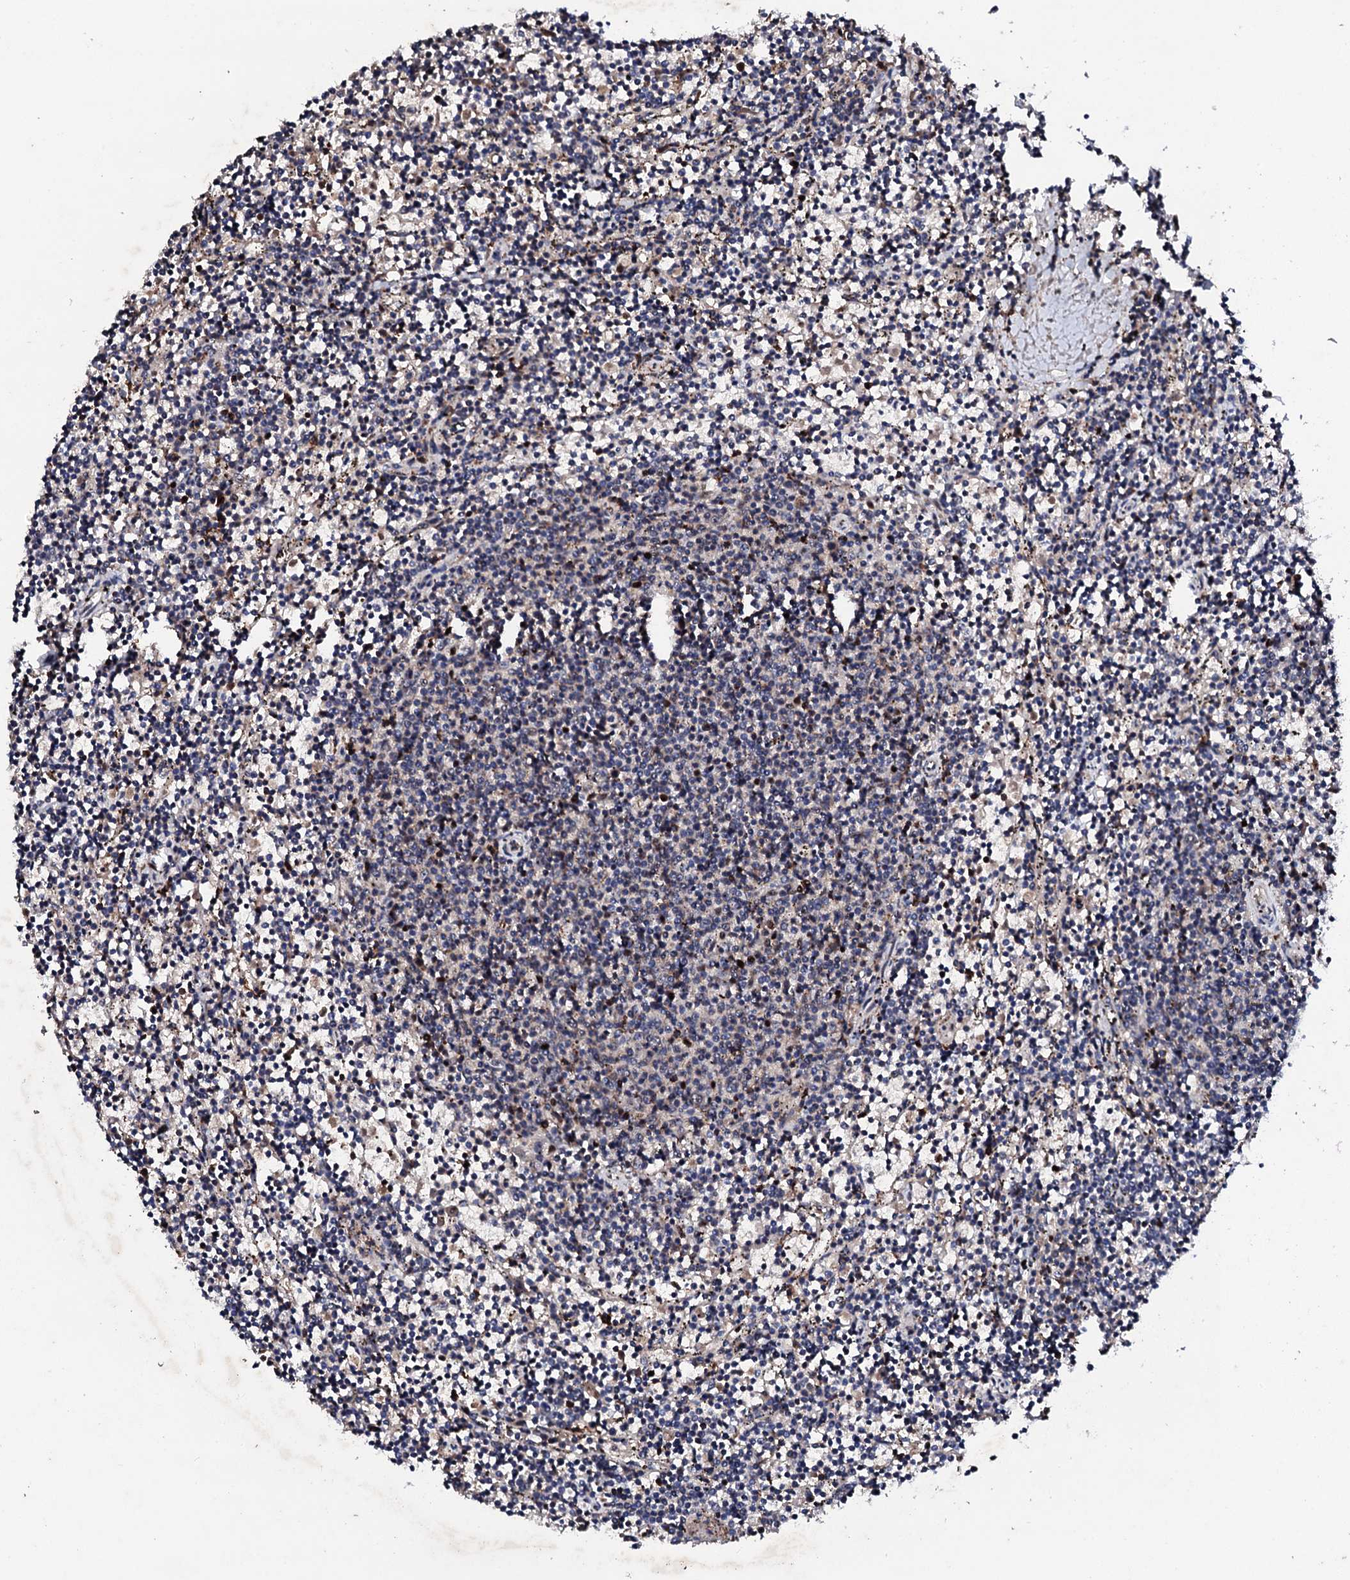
{"staining": {"intensity": "weak", "quantity": "<25%", "location": "cytoplasmic/membranous"}, "tissue": "lymphoma", "cell_type": "Tumor cells", "image_type": "cancer", "snomed": [{"axis": "morphology", "description": "Malignant lymphoma, non-Hodgkin's type, Low grade"}, {"axis": "topography", "description": "Spleen"}], "caption": "Tumor cells show no significant protein expression in low-grade malignant lymphoma, non-Hodgkin's type.", "gene": "GTPBP4", "patient": {"sex": "female", "age": 50}}